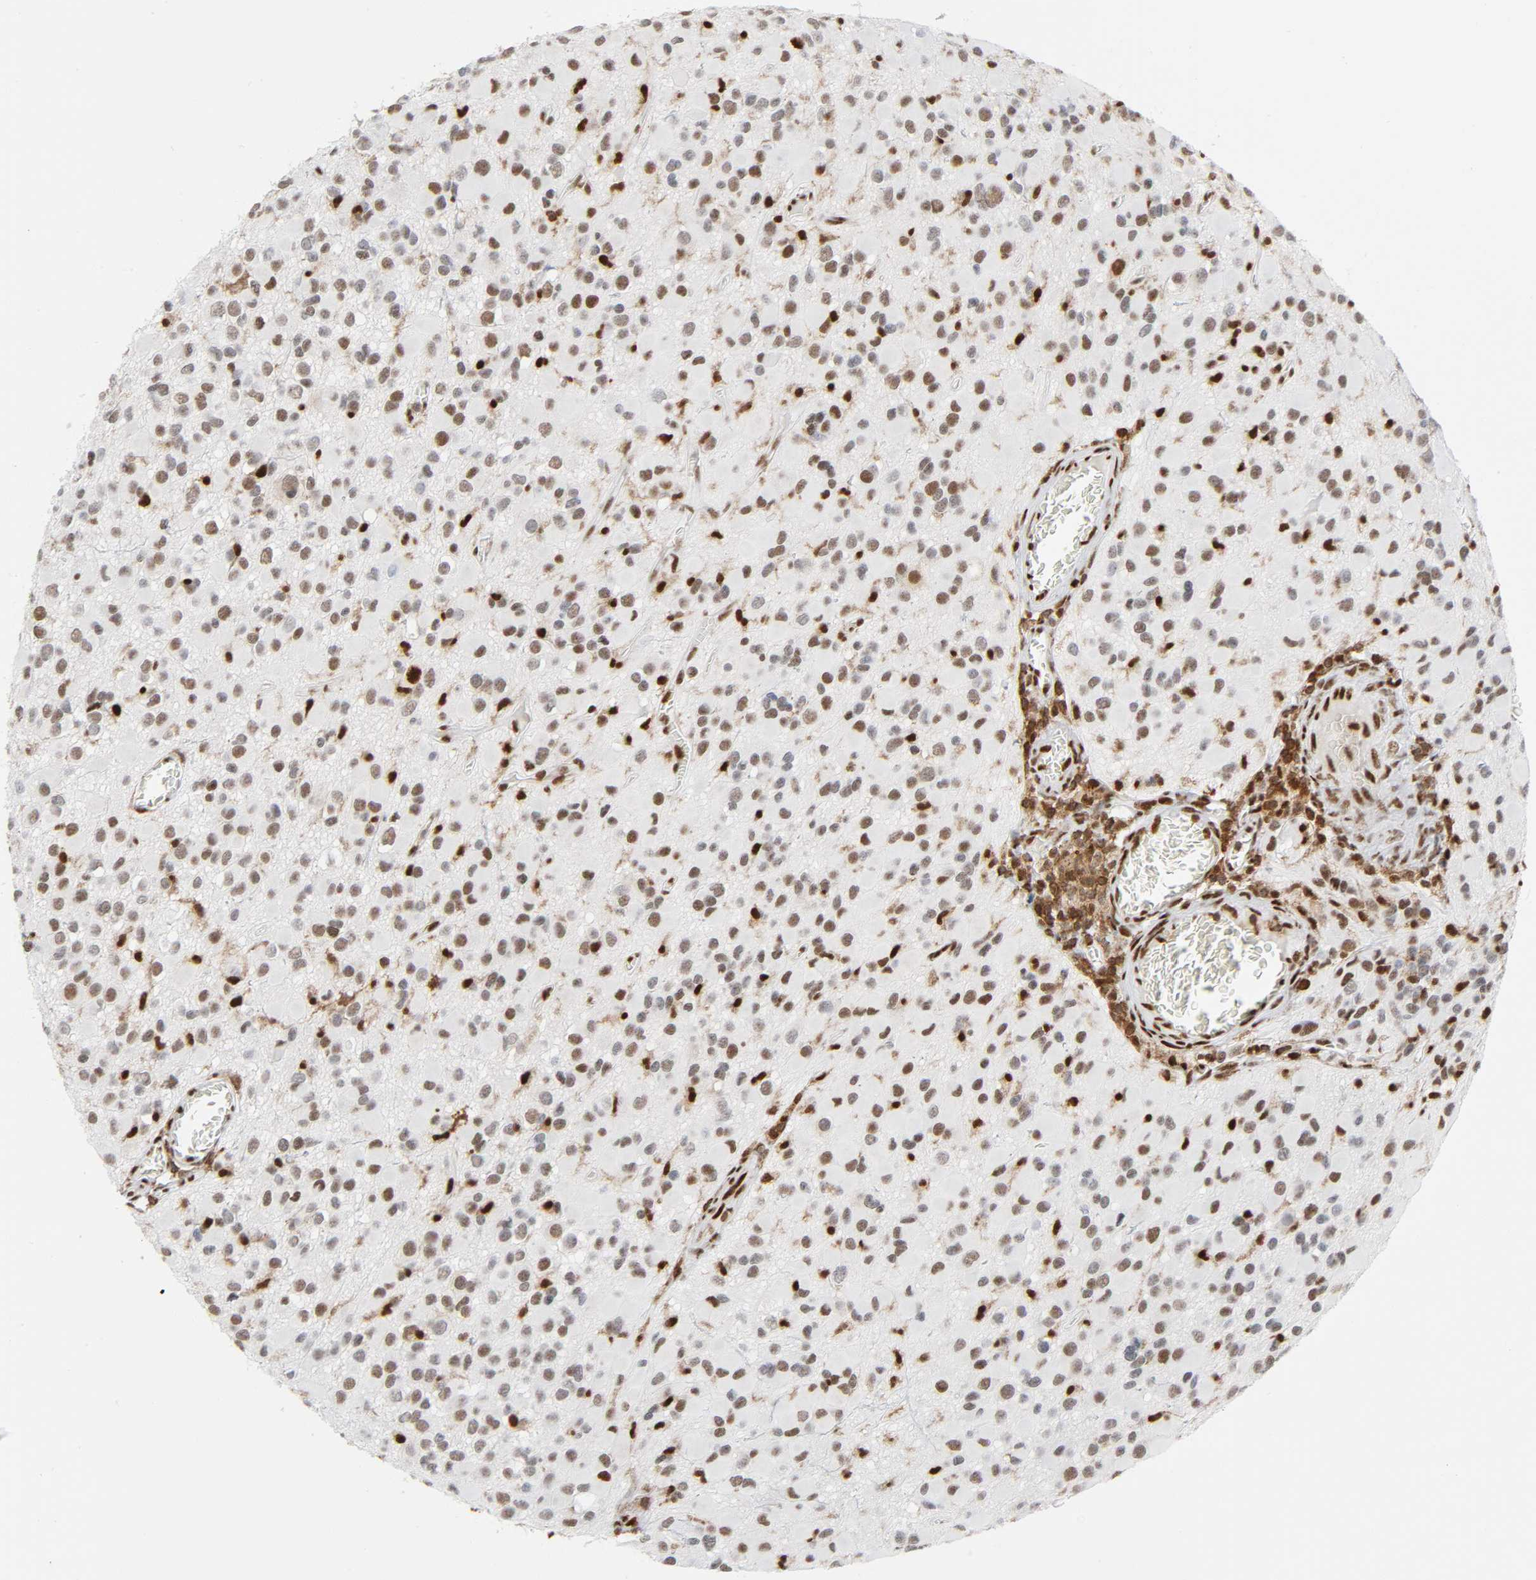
{"staining": {"intensity": "moderate", "quantity": "25%-75%", "location": "nuclear"}, "tissue": "glioma", "cell_type": "Tumor cells", "image_type": "cancer", "snomed": [{"axis": "morphology", "description": "Glioma, malignant, Low grade"}, {"axis": "topography", "description": "Brain"}], "caption": "Immunohistochemistry (DAB (3,3'-diaminobenzidine)) staining of human malignant glioma (low-grade) exhibits moderate nuclear protein staining in approximately 25%-75% of tumor cells.", "gene": "WAS", "patient": {"sex": "male", "age": 42}}